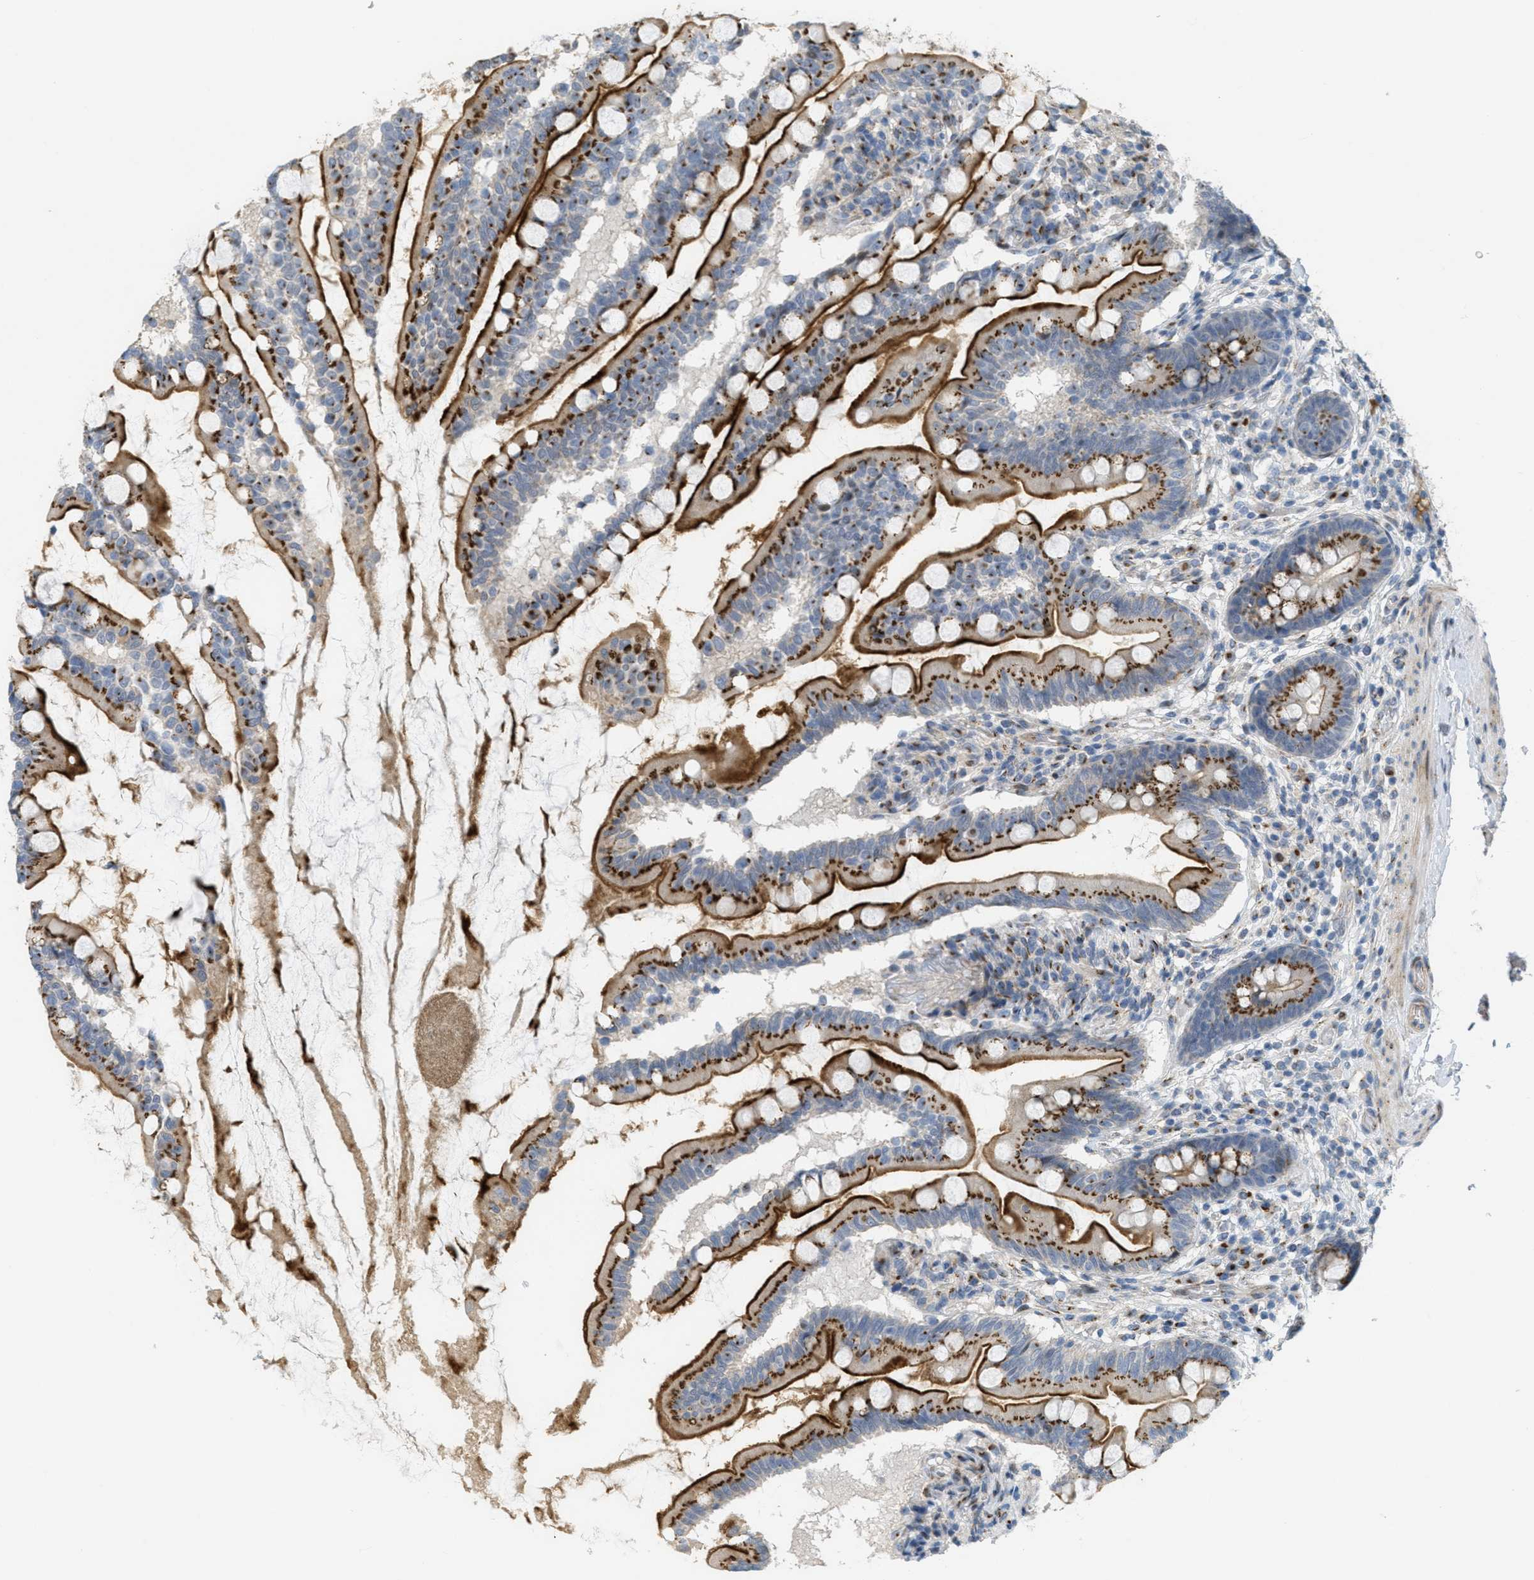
{"staining": {"intensity": "strong", "quantity": ">75%", "location": "cytoplasmic/membranous"}, "tissue": "small intestine", "cell_type": "Glandular cells", "image_type": "normal", "snomed": [{"axis": "morphology", "description": "Normal tissue, NOS"}, {"axis": "topography", "description": "Small intestine"}], "caption": "Approximately >75% of glandular cells in unremarkable small intestine reveal strong cytoplasmic/membranous protein expression as visualized by brown immunohistochemical staining.", "gene": "ZFPL1", "patient": {"sex": "female", "age": 56}}